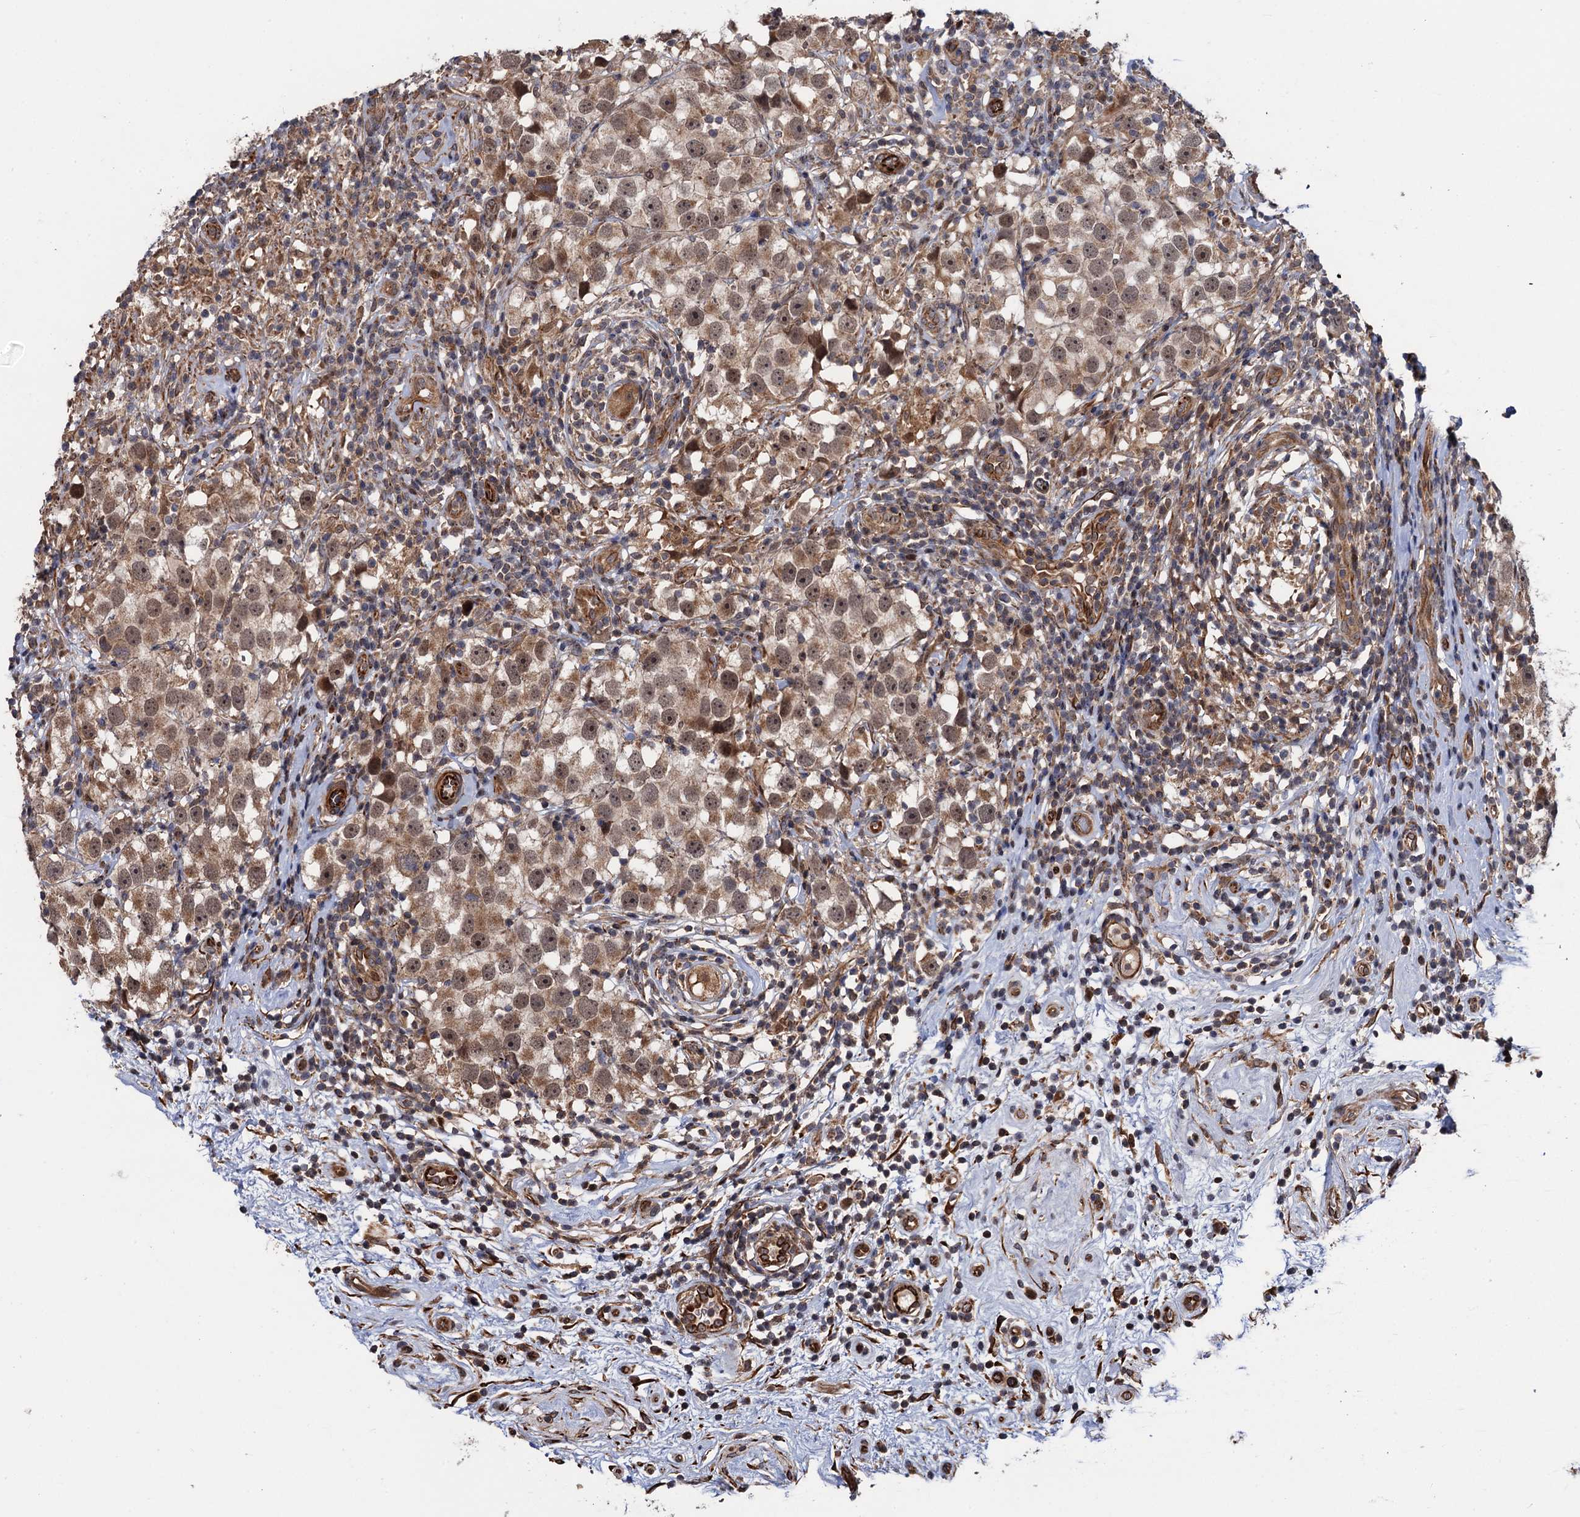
{"staining": {"intensity": "moderate", "quantity": ">75%", "location": "cytoplasmic/membranous,nuclear"}, "tissue": "testis cancer", "cell_type": "Tumor cells", "image_type": "cancer", "snomed": [{"axis": "morphology", "description": "Seminoma, NOS"}, {"axis": "topography", "description": "Testis"}], "caption": "Moderate cytoplasmic/membranous and nuclear expression for a protein is present in approximately >75% of tumor cells of testis cancer using immunohistochemistry.", "gene": "FSIP1", "patient": {"sex": "male", "age": 49}}